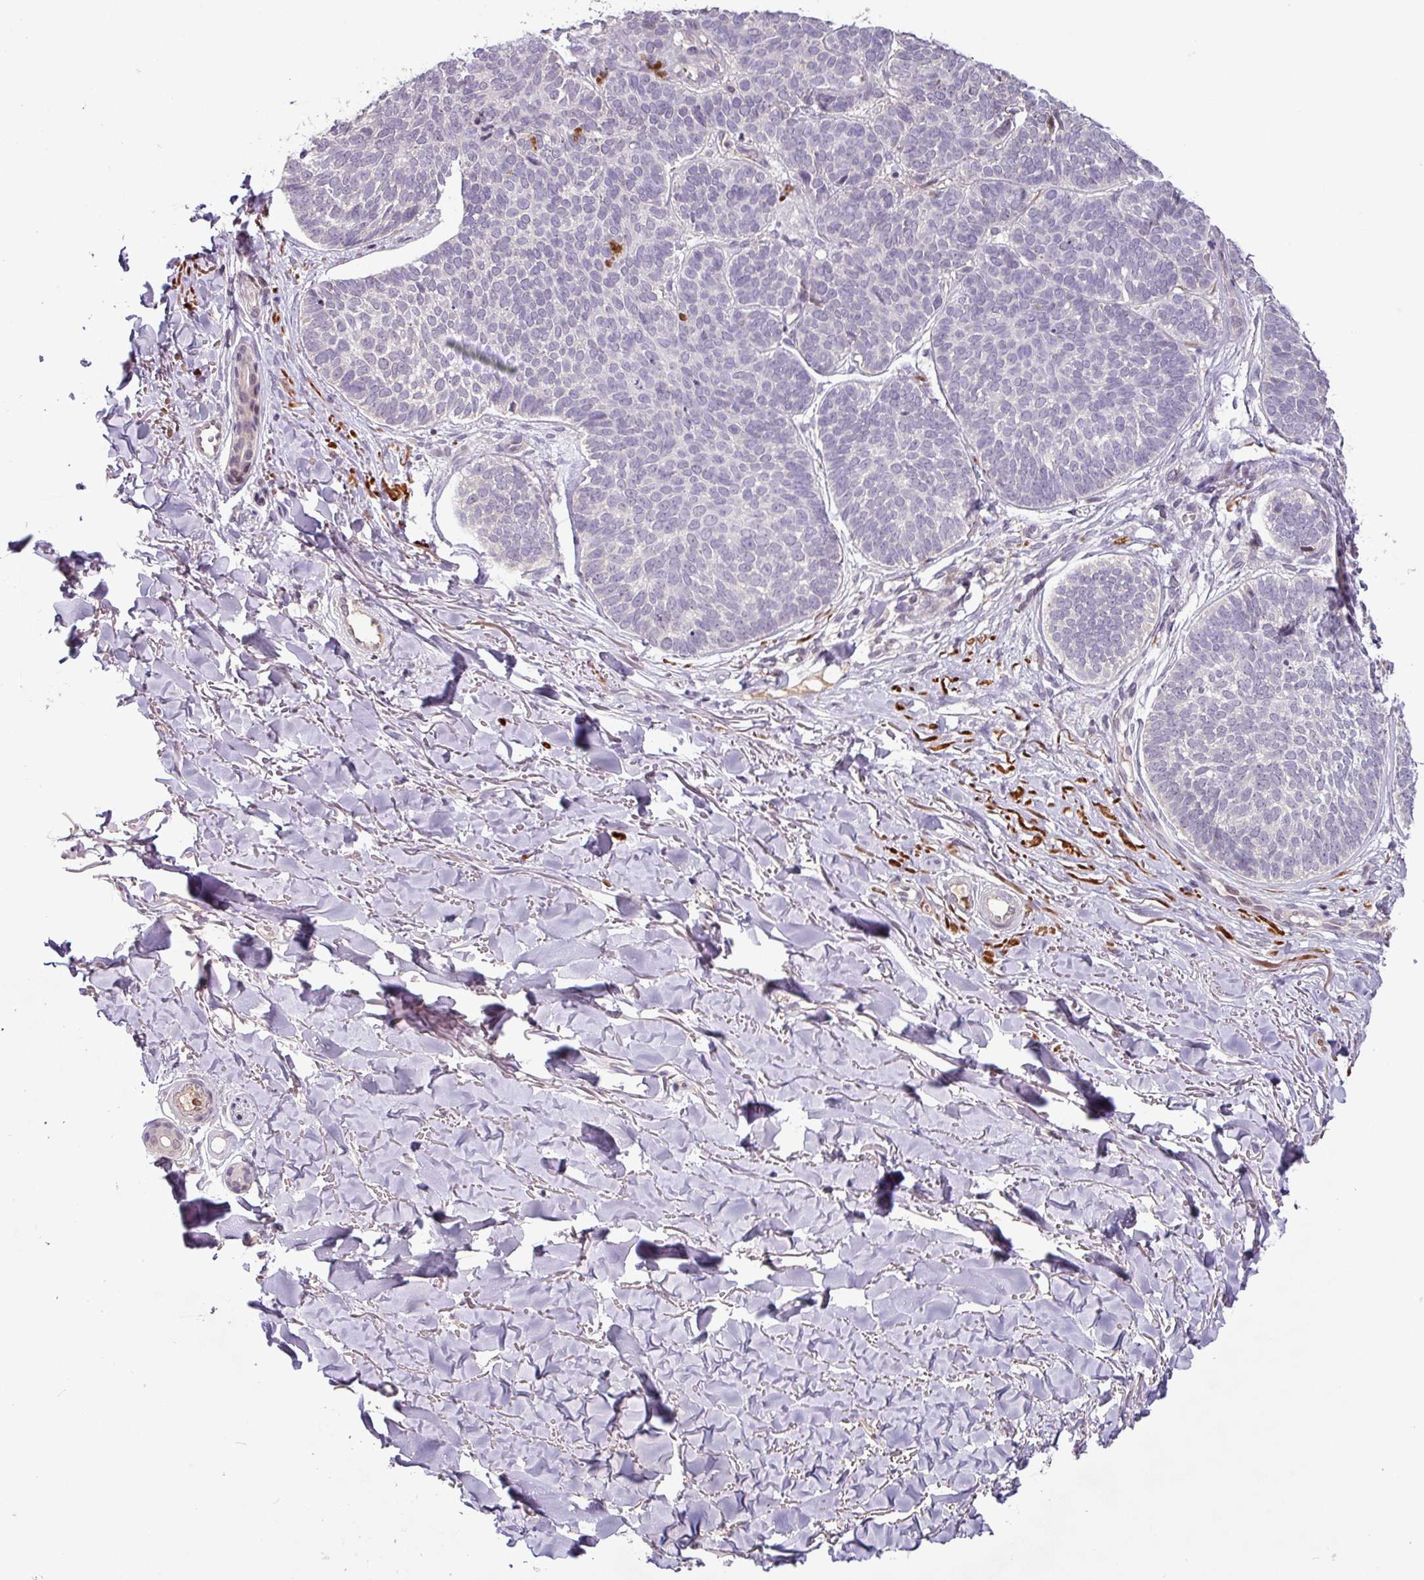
{"staining": {"intensity": "negative", "quantity": "none", "location": "none"}, "tissue": "skin cancer", "cell_type": "Tumor cells", "image_type": "cancer", "snomed": [{"axis": "morphology", "description": "Basal cell carcinoma"}, {"axis": "topography", "description": "Skin"}, {"axis": "topography", "description": "Skin of neck"}, {"axis": "topography", "description": "Skin of shoulder"}, {"axis": "topography", "description": "Skin of back"}], "caption": "This is an immunohistochemistry photomicrograph of skin cancer (basal cell carcinoma). There is no positivity in tumor cells.", "gene": "SLC5A10", "patient": {"sex": "male", "age": 80}}